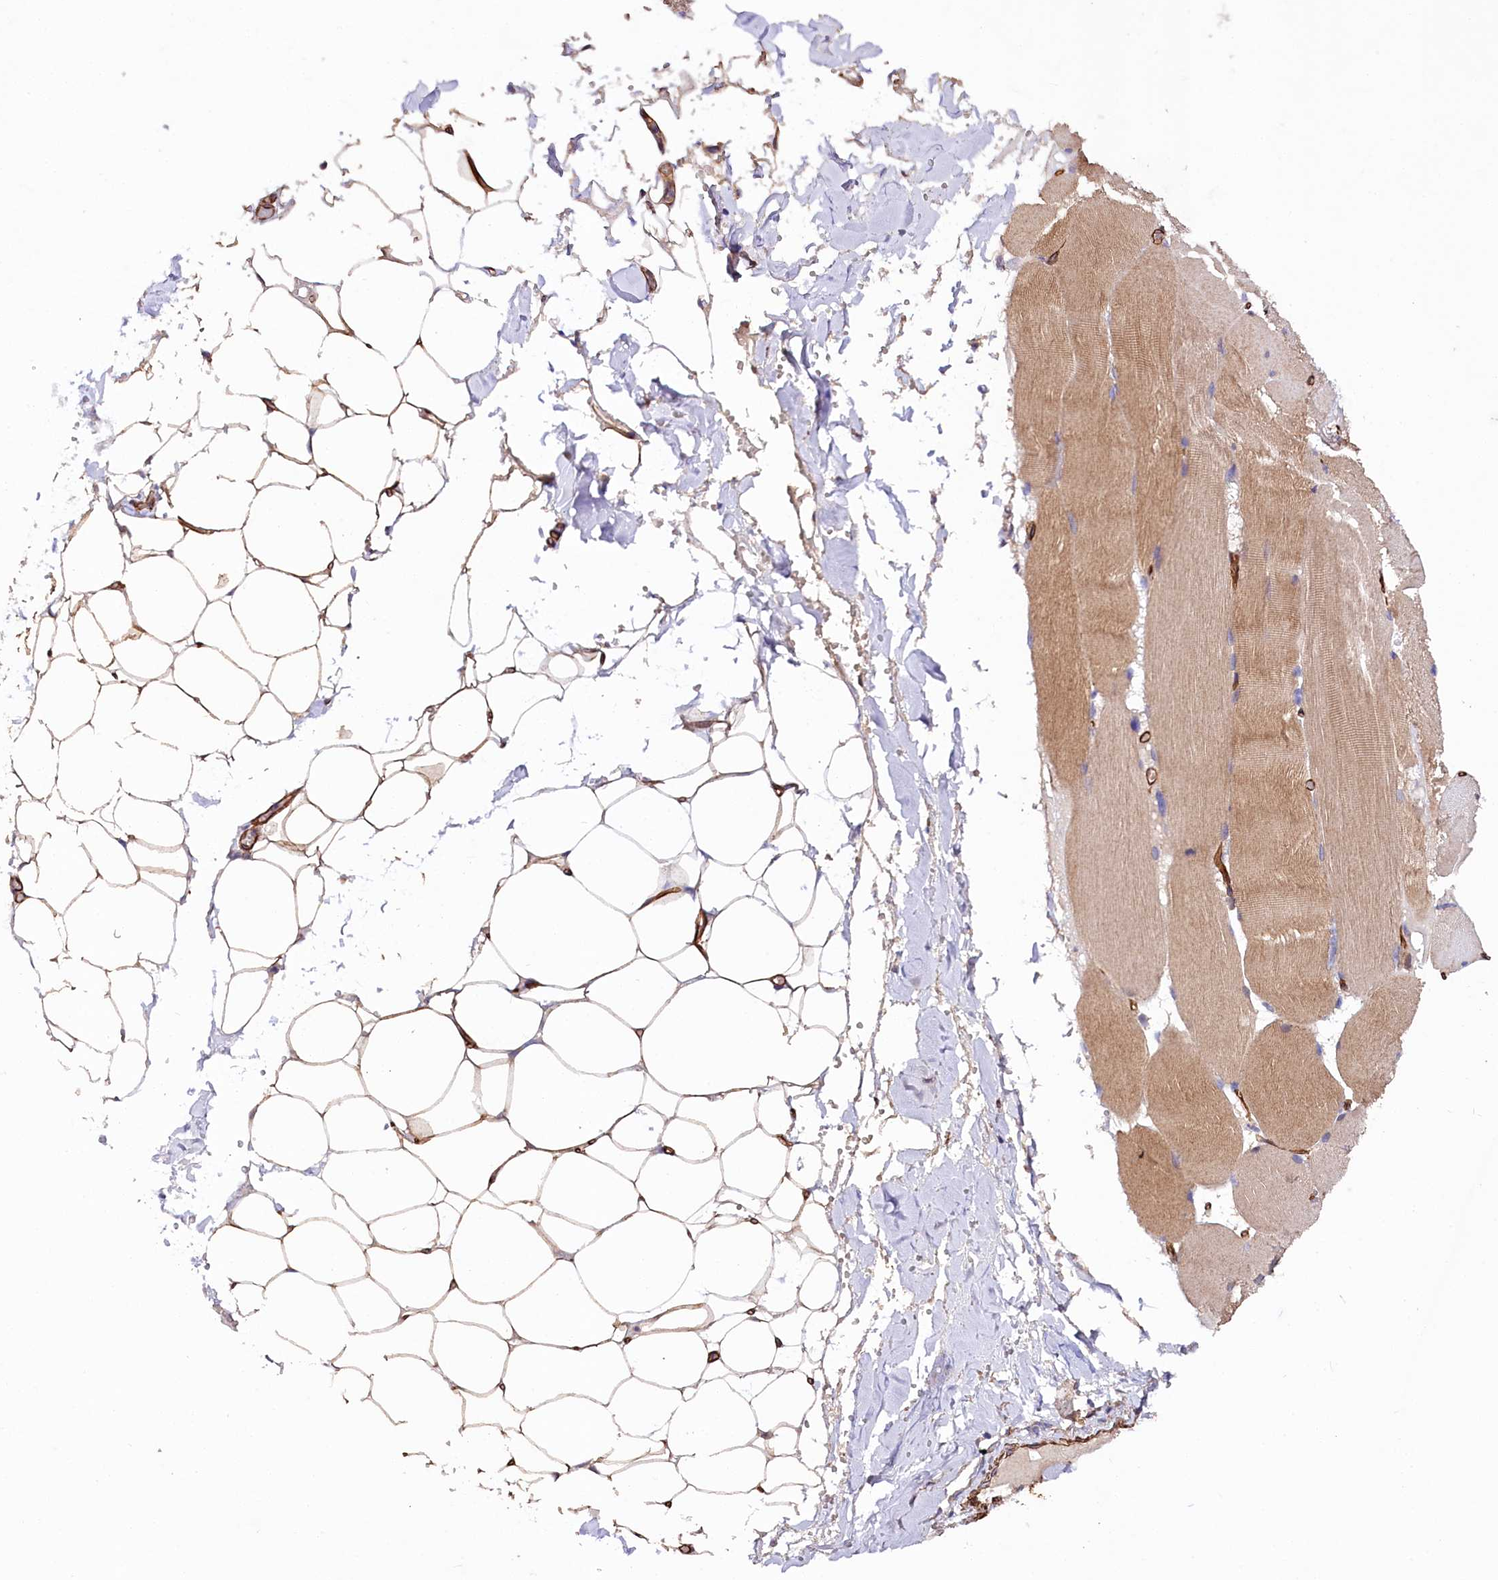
{"staining": {"intensity": "moderate", "quantity": ">75%", "location": "cytoplasmic/membranous"}, "tissue": "adipose tissue", "cell_type": "Adipocytes", "image_type": "normal", "snomed": [{"axis": "morphology", "description": "Normal tissue, NOS"}, {"axis": "topography", "description": "Skeletal muscle"}, {"axis": "topography", "description": "Peripheral nerve tissue"}], "caption": "Immunohistochemistry (IHC) (DAB (3,3'-diaminobenzidine)) staining of normal adipose tissue shows moderate cytoplasmic/membranous protein staining in about >75% of adipocytes. (brown staining indicates protein expression, while blue staining denotes nuclei).", "gene": "SPATS2", "patient": {"sex": "female", "age": 55}}